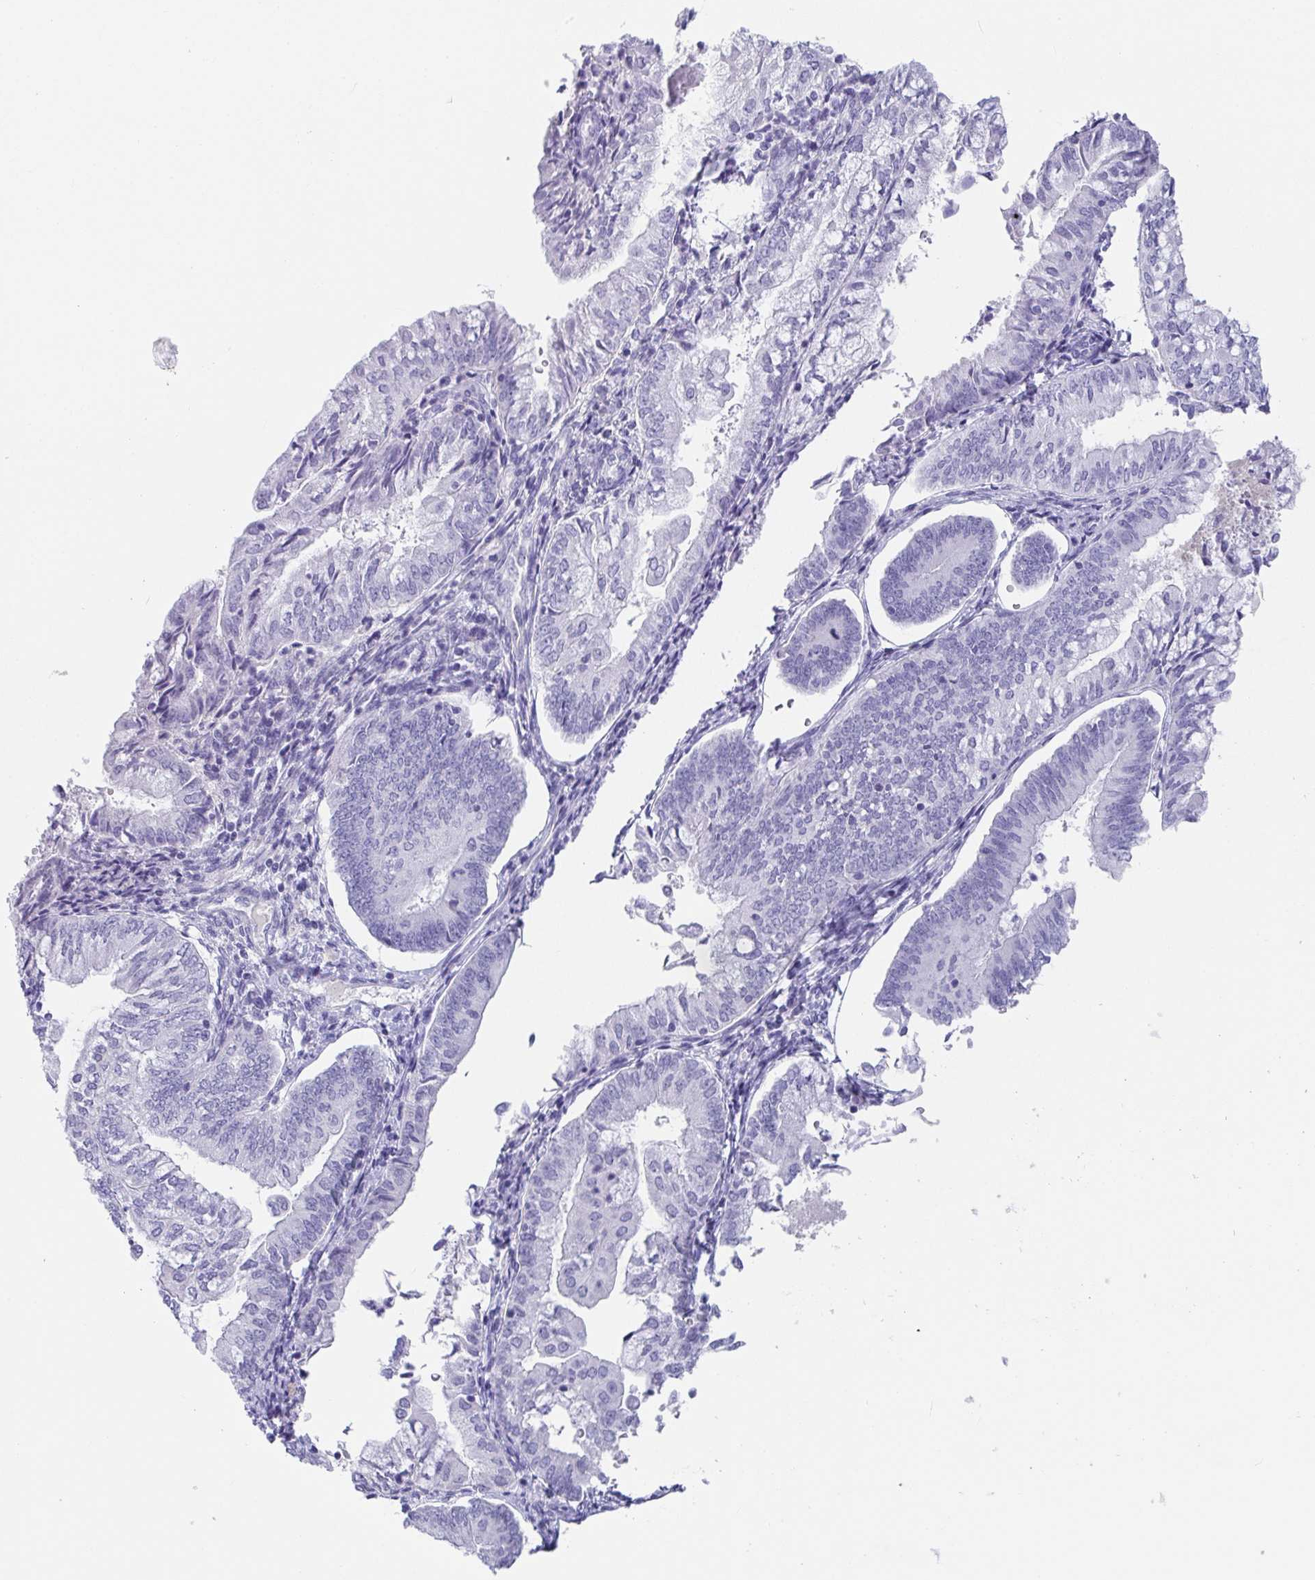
{"staining": {"intensity": "negative", "quantity": "none", "location": "none"}, "tissue": "endometrial cancer", "cell_type": "Tumor cells", "image_type": "cancer", "snomed": [{"axis": "morphology", "description": "Adenocarcinoma, NOS"}, {"axis": "topography", "description": "Endometrium"}], "caption": "An immunohistochemistry histopathology image of endometrial cancer is shown. There is no staining in tumor cells of endometrial cancer.", "gene": "PLA2G1B", "patient": {"sex": "female", "age": 55}}